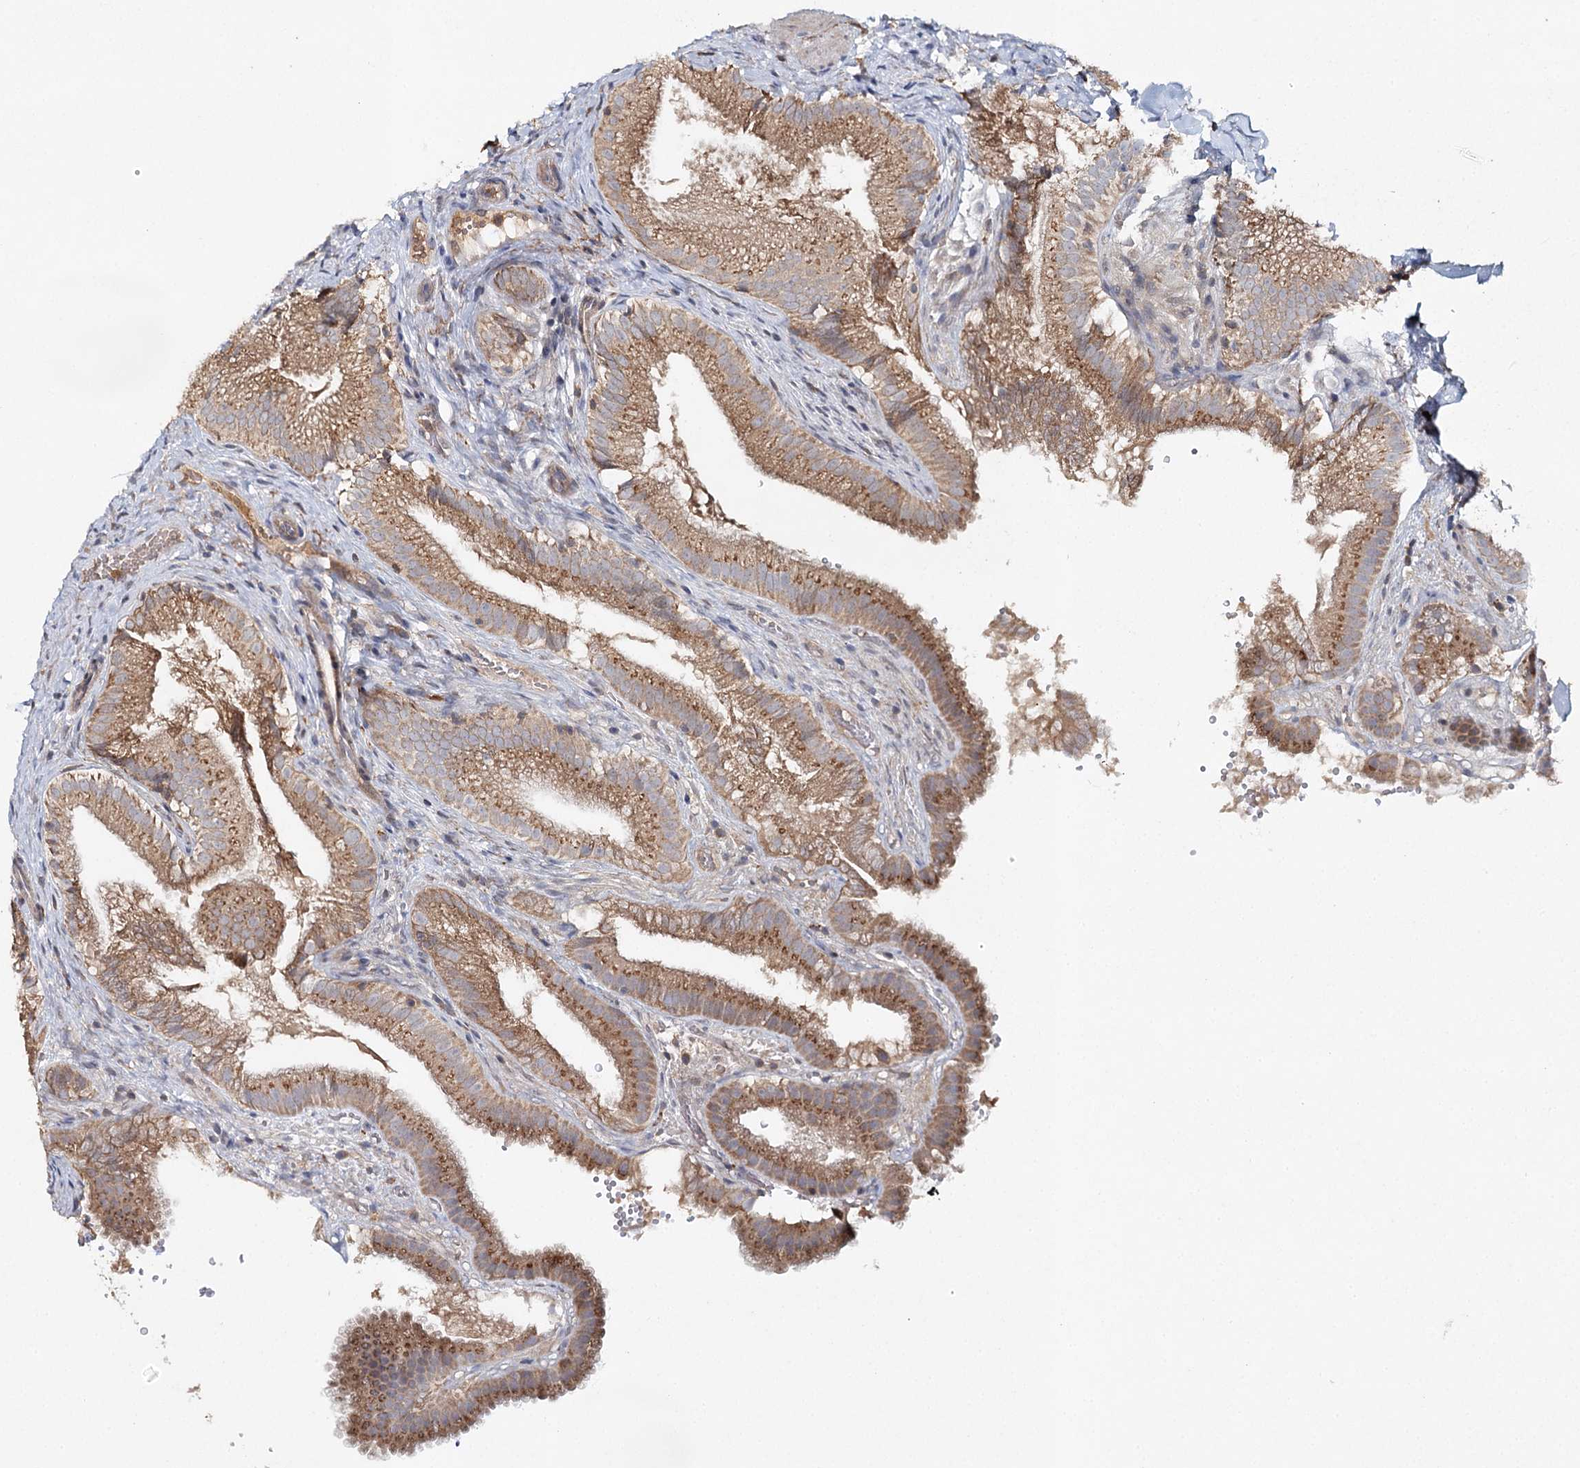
{"staining": {"intensity": "moderate", "quantity": ">75%", "location": "cytoplasmic/membranous"}, "tissue": "gallbladder", "cell_type": "Glandular cells", "image_type": "normal", "snomed": [{"axis": "morphology", "description": "Normal tissue, NOS"}, {"axis": "topography", "description": "Gallbladder"}], "caption": "High-power microscopy captured an immunohistochemistry image of benign gallbladder, revealing moderate cytoplasmic/membranous staining in approximately >75% of glandular cells.", "gene": "SLC41A2", "patient": {"sex": "female", "age": 30}}